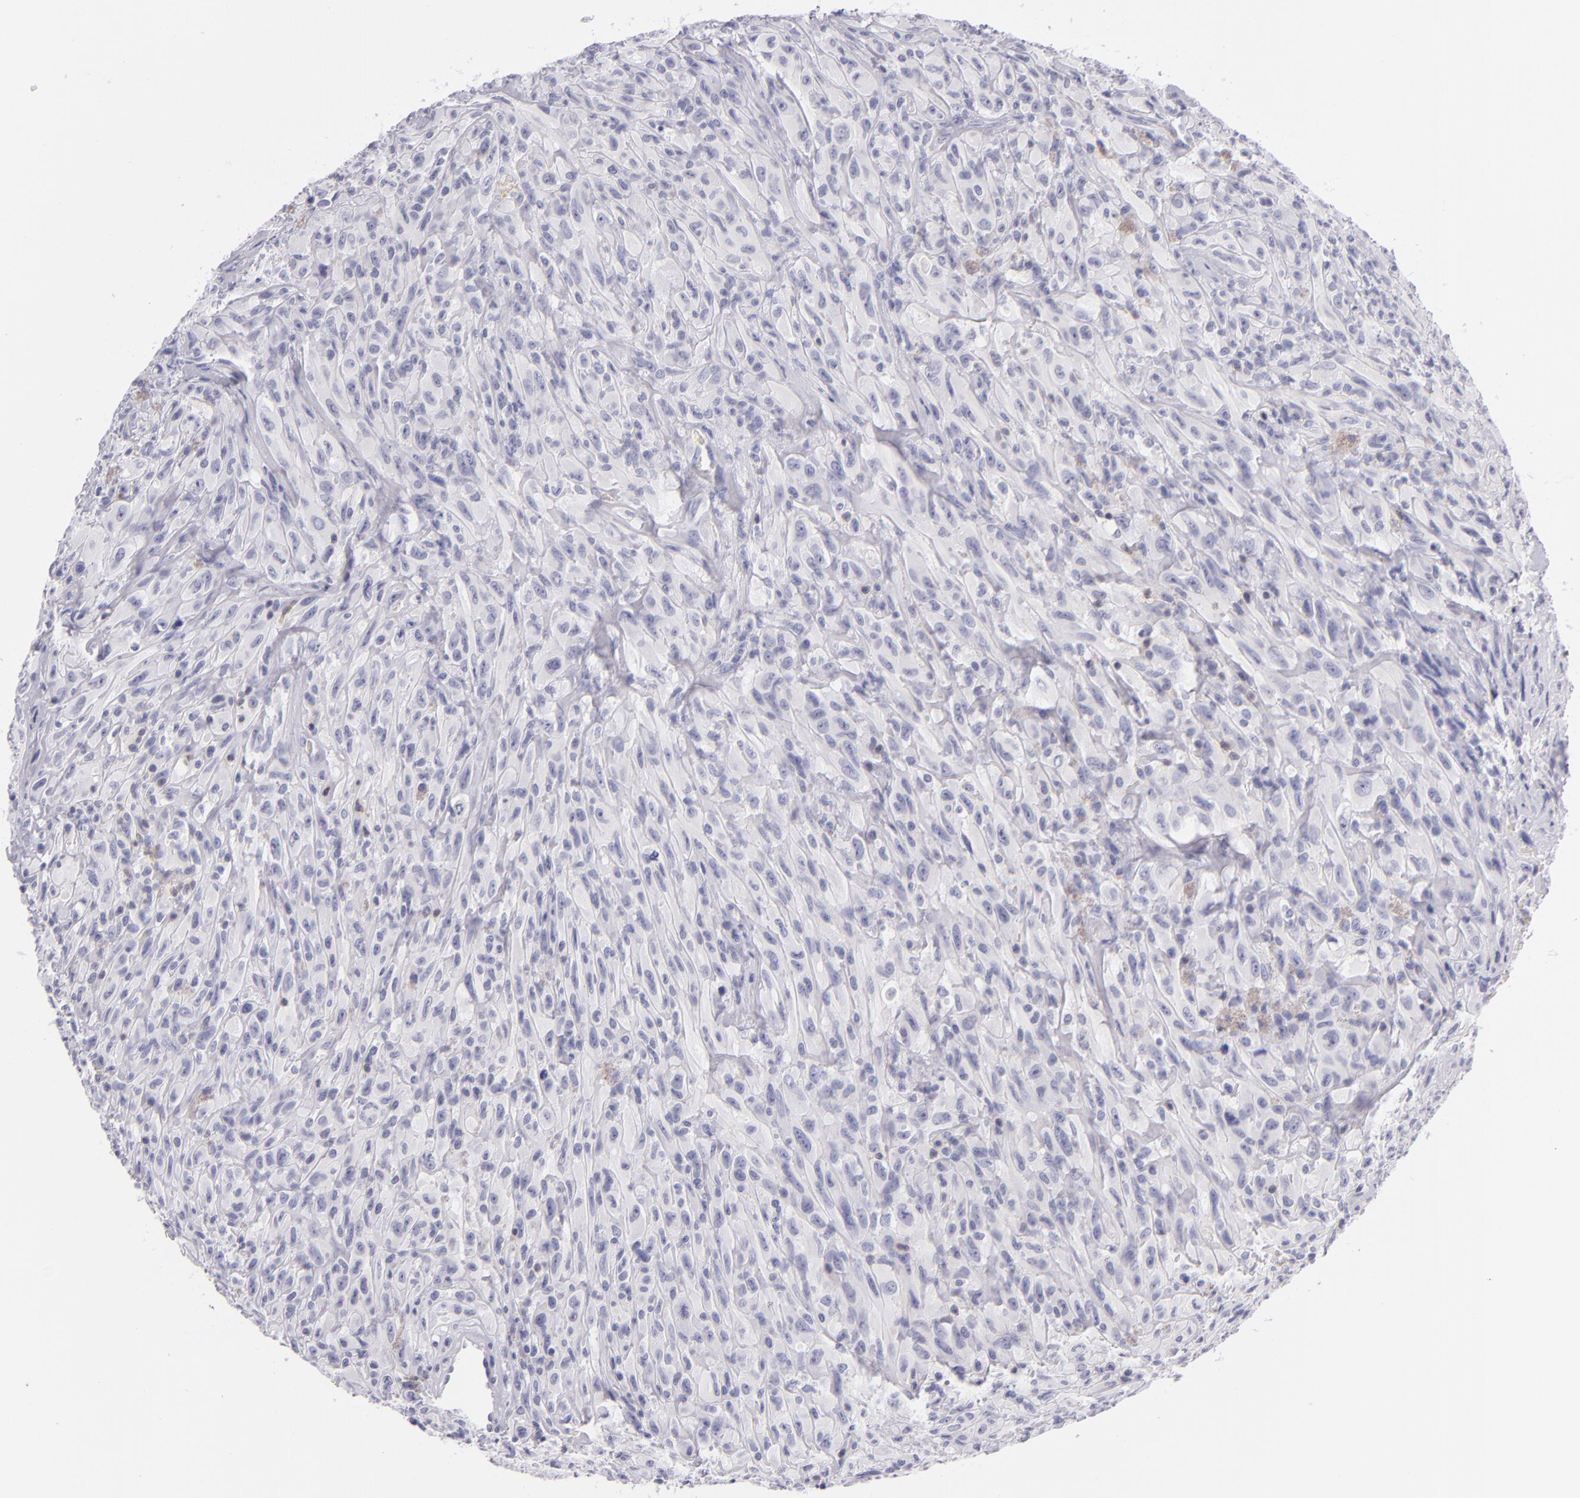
{"staining": {"intensity": "negative", "quantity": "none", "location": "none"}, "tissue": "glioma", "cell_type": "Tumor cells", "image_type": "cancer", "snomed": [{"axis": "morphology", "description": "Glioma, malignant, High grade"}, {"axis": "topography", "description": "Brain"}], "caption": "Immunohistochemistry (IHC) of human glioma shows no expression in tumor cells.", "gene": "CD48", "patient": {"sex": "male", "age": 48}}